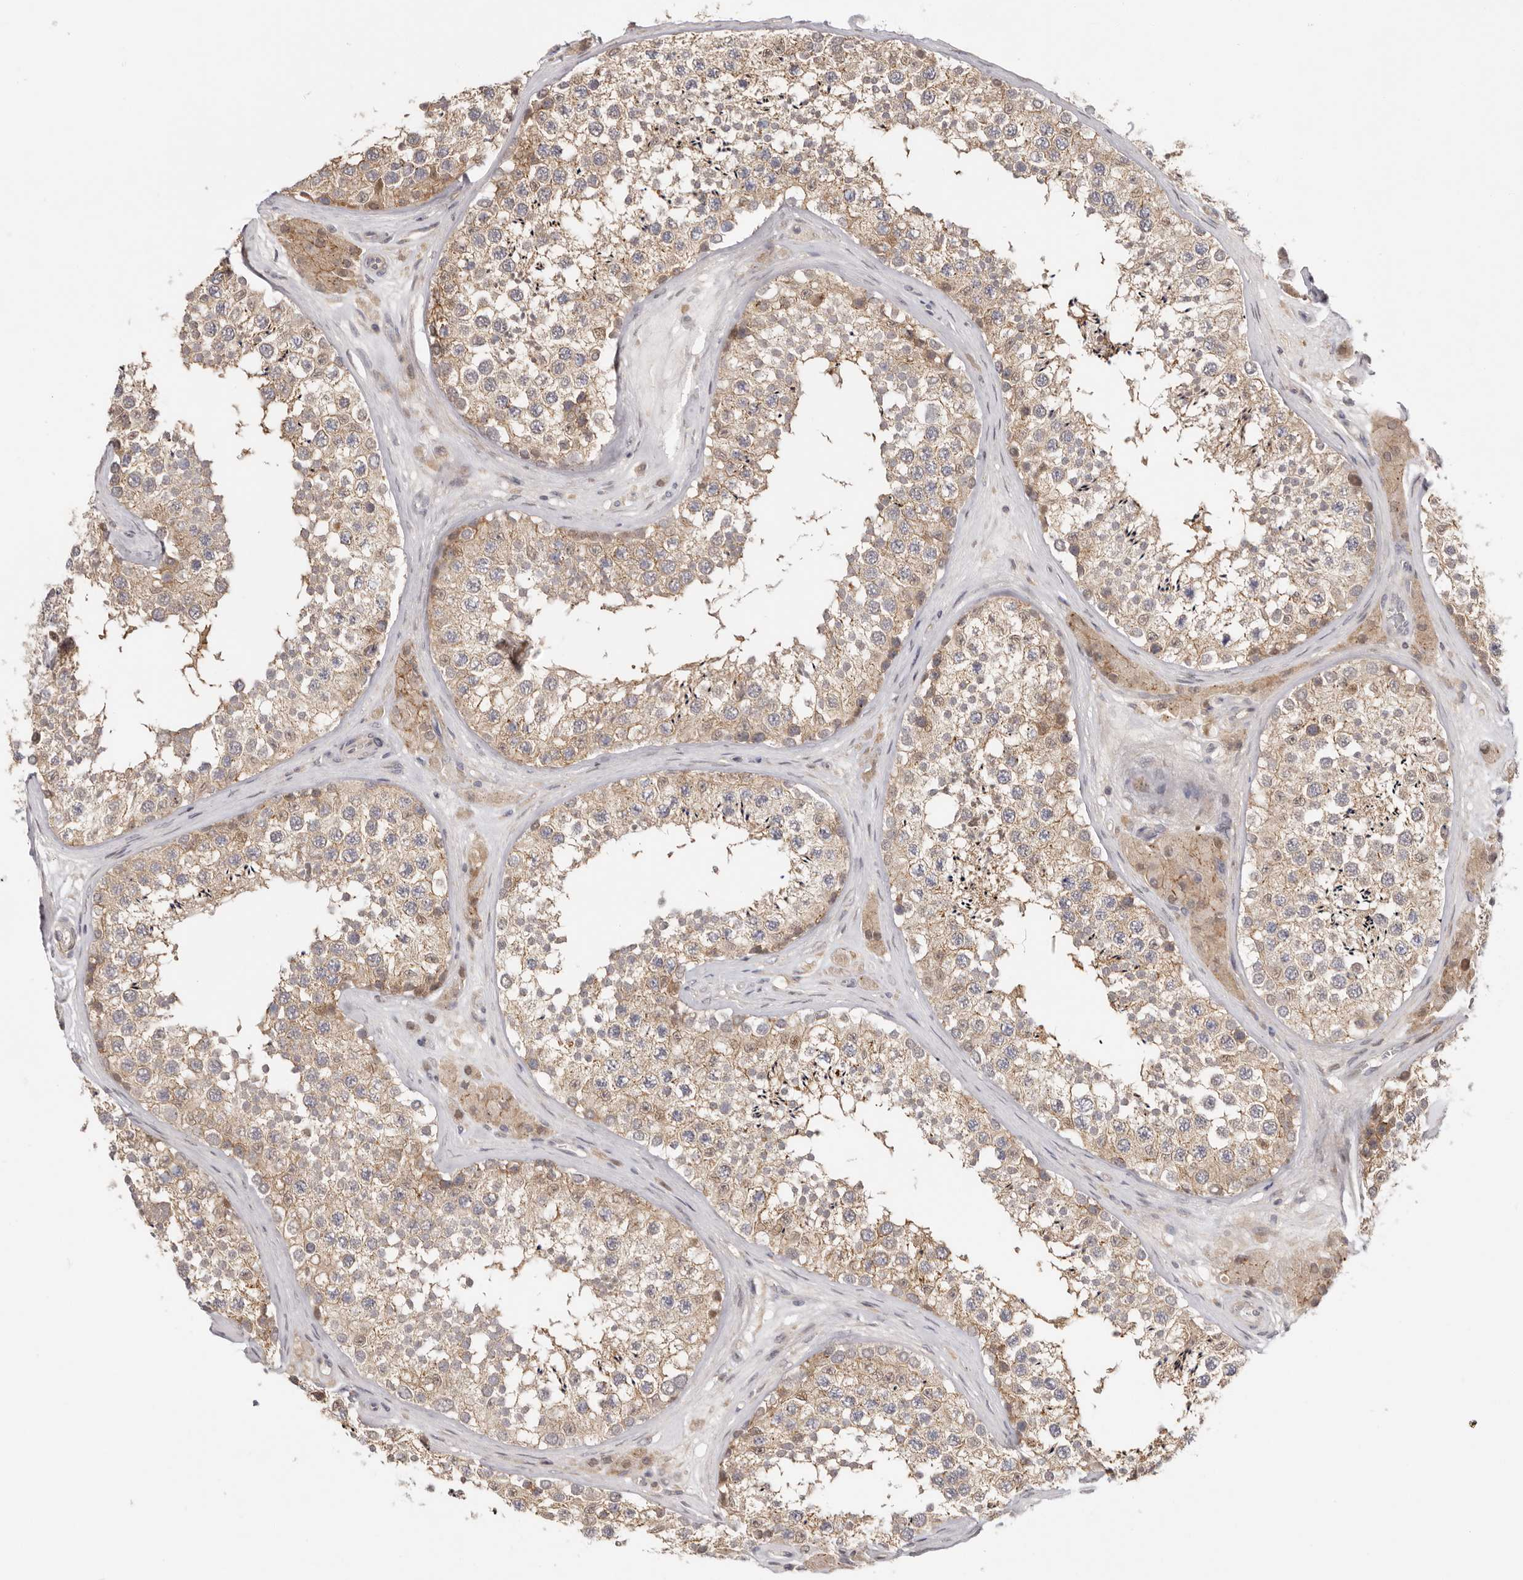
{"staining": {"intensity": "weak", "quantity": ">75%", "location": "cytoplasmic/membranous"}, "tissue": "testis", "cell_type": "Cells in seminiferous ducts", "image_type": "normal", "snomed": [{"axis": "morphology", "description": "Normal tissue, NOS"}, {"axis": "topography", "description": "Testis"}], "caption": "Immunohistochemistry micrograph of unremarkable testis stained for a protein (brown), which displays low levels of weak cytoplasmic/membranous expression in approximately >75% of cells in seminiferous ducts.", "gene": "MSRB2", "patient": {"sex": "male", "age": 46}}